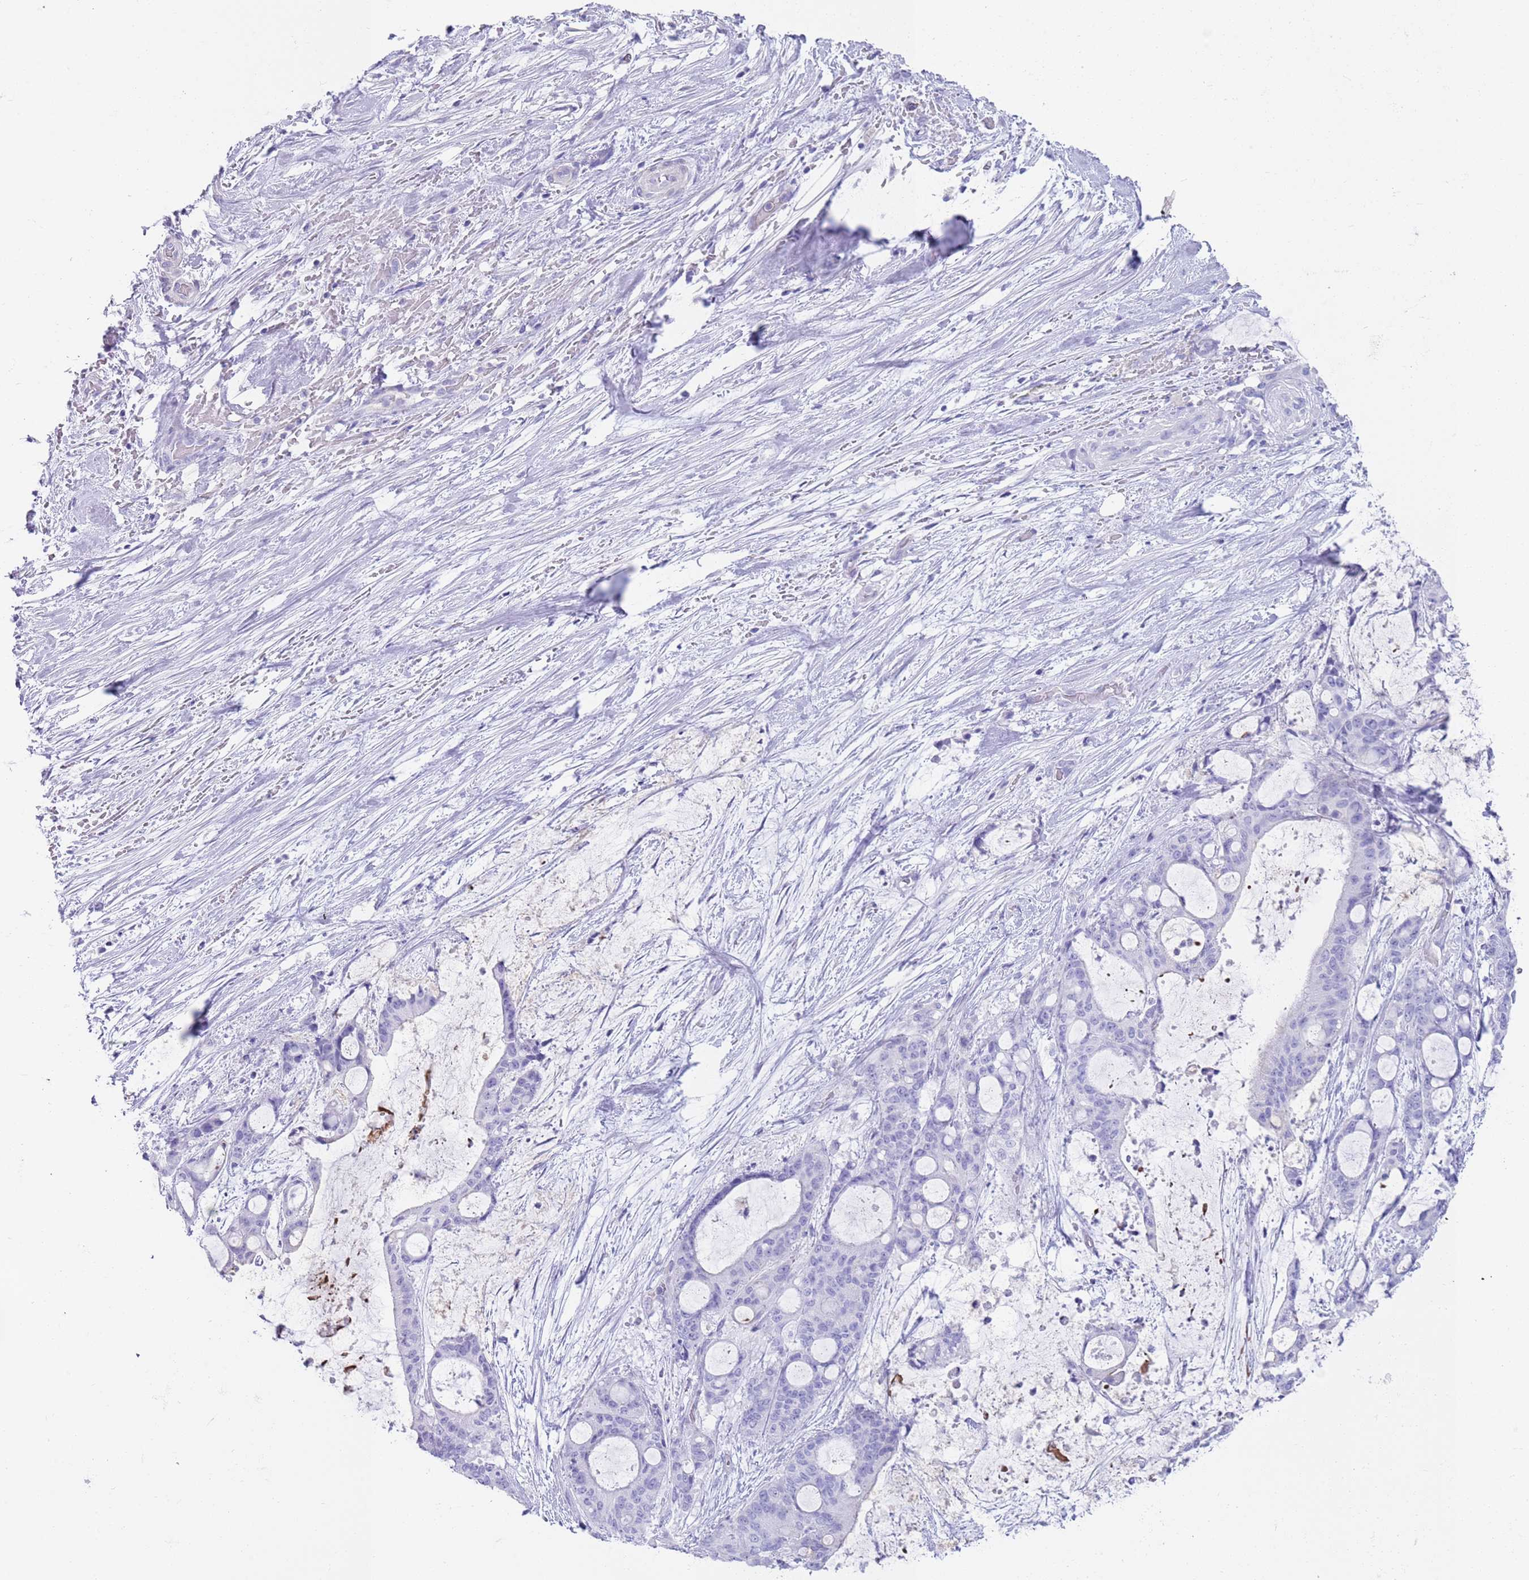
{"staining": {"intensity": "negative", "quantity": "none", "location": "none"}, "tissue": "liver cancer", "cell_type": "Tumor cells", "image_type": "cancer", "snomed": [{"axis": "morphology", "description": "Normal tissue, NOS"}, {"axis": "morphology", "description": "Cholangiocarcinoma"}, {"axis": "topography", "description": "Liver"}, {"axis": "topography", "description": "Peripheral nerve tissue"}], "caption": "Immunohistochemistry photomicrograph of neoplastic tissue: liver cancer (cholangiocarcinoma) stained with DAB demonstrates no significant protein positivity in tumor cells.", "gene": "CPXM2", "patient": {"sex": "female", "age": 73}}